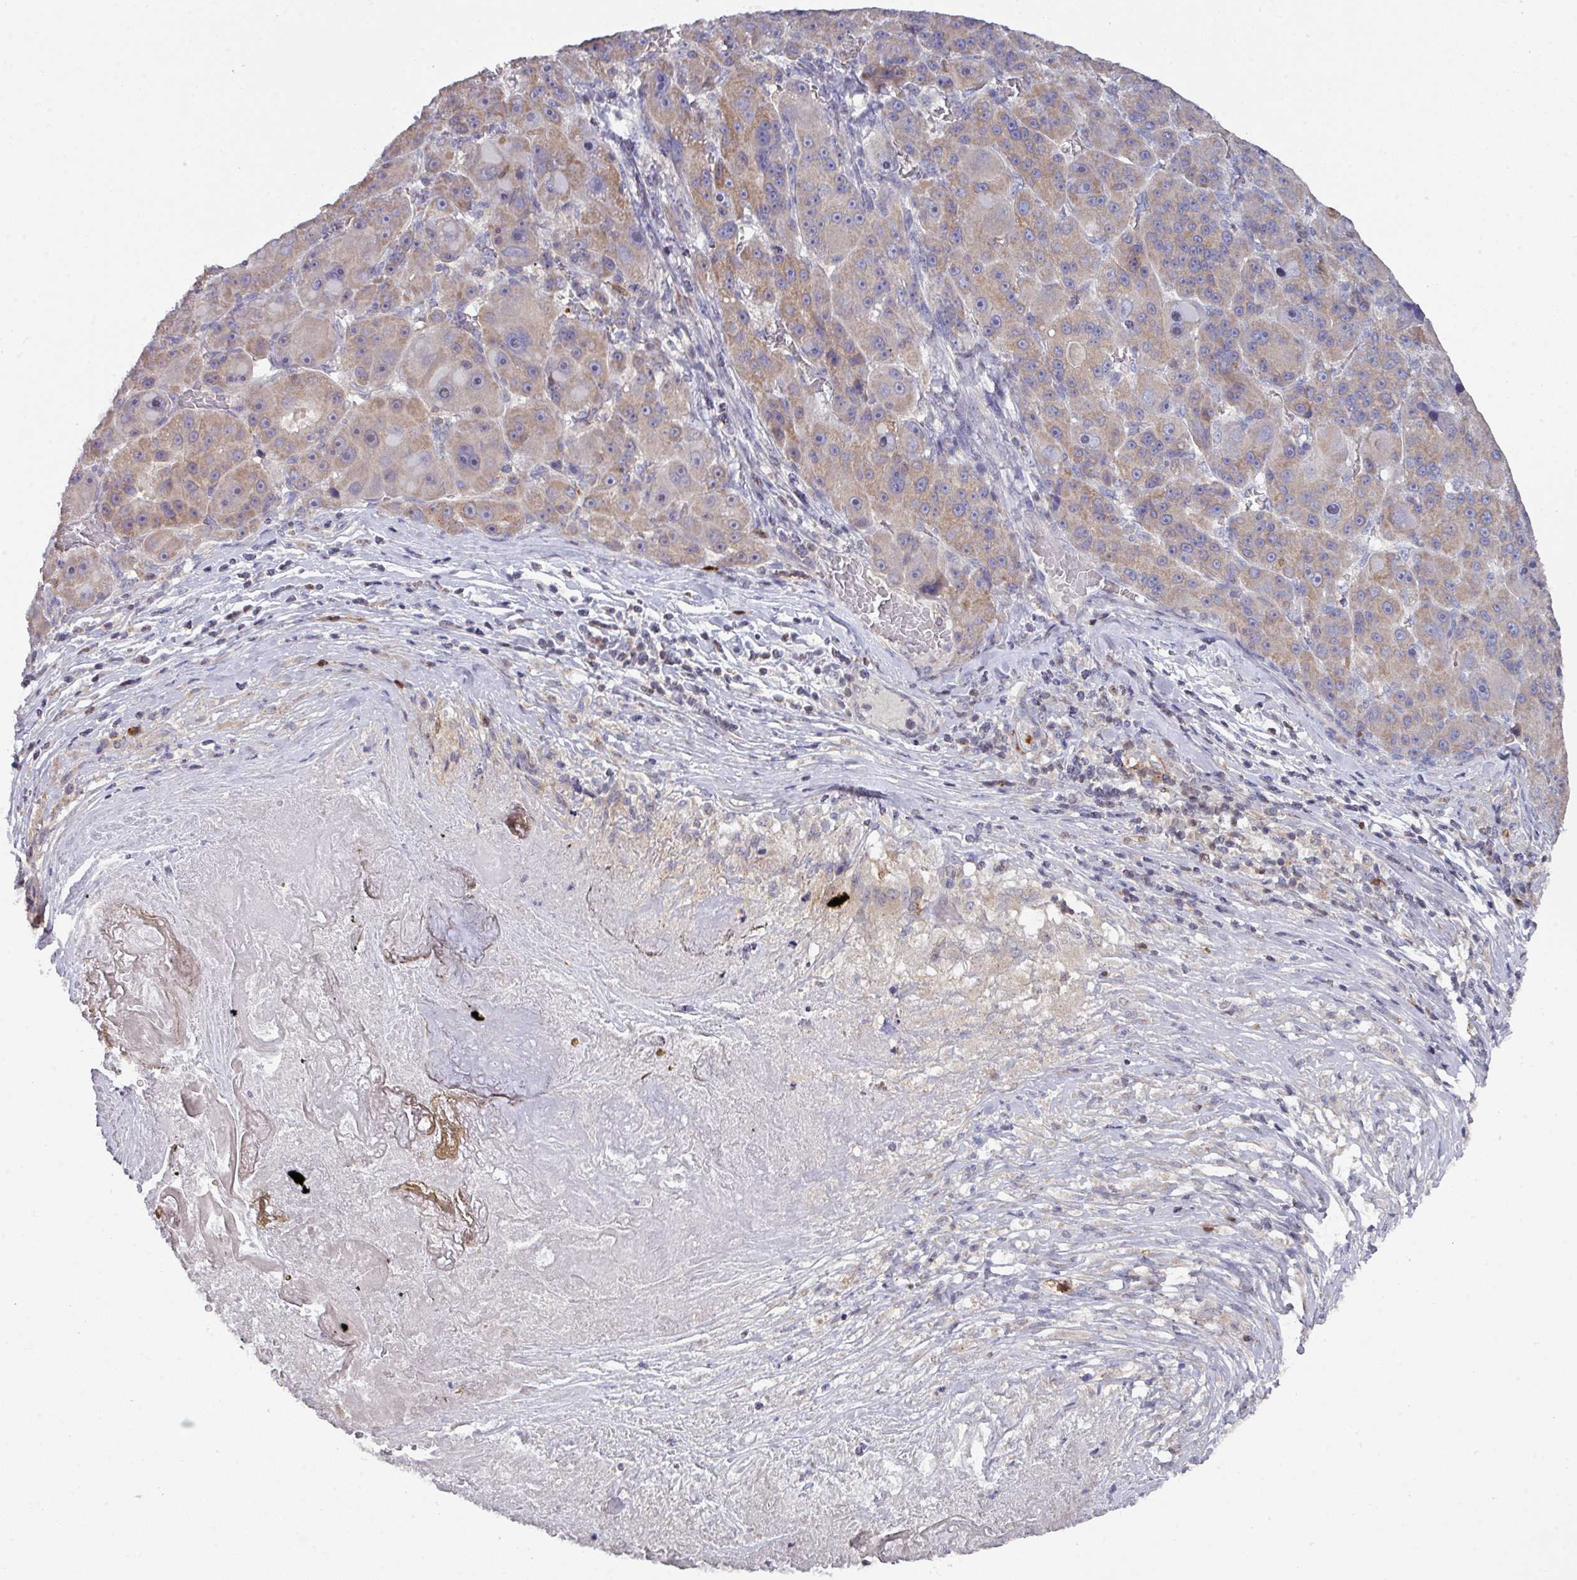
{"staining": {"intensity": "moderate", "quantity": ">75%", "location": "cytoplasmic/membranous"}, "tissue": "liver cancer", "cell_type": "Tumor cells", "image_type": "cancer", "snomed": [{"axis": "morphology", "description": "Carcinoma, Hepatocellular, NOS"}, {"axis": "topography", "description": "Liver"}], "caption": "High-magnification brightfield microscopy of liver hepatocellular carcinoma stained with DAB (3,3'-diaminobenzidine) (brown) and counterstained with hematoxylin (blue). tumor cells exhibit moderate cytoplasmic/membranous positivity is seen in approximately>75% of cells.", "gene": "DCAF12L2", "patient": {"sex": "male", "age": 76}}